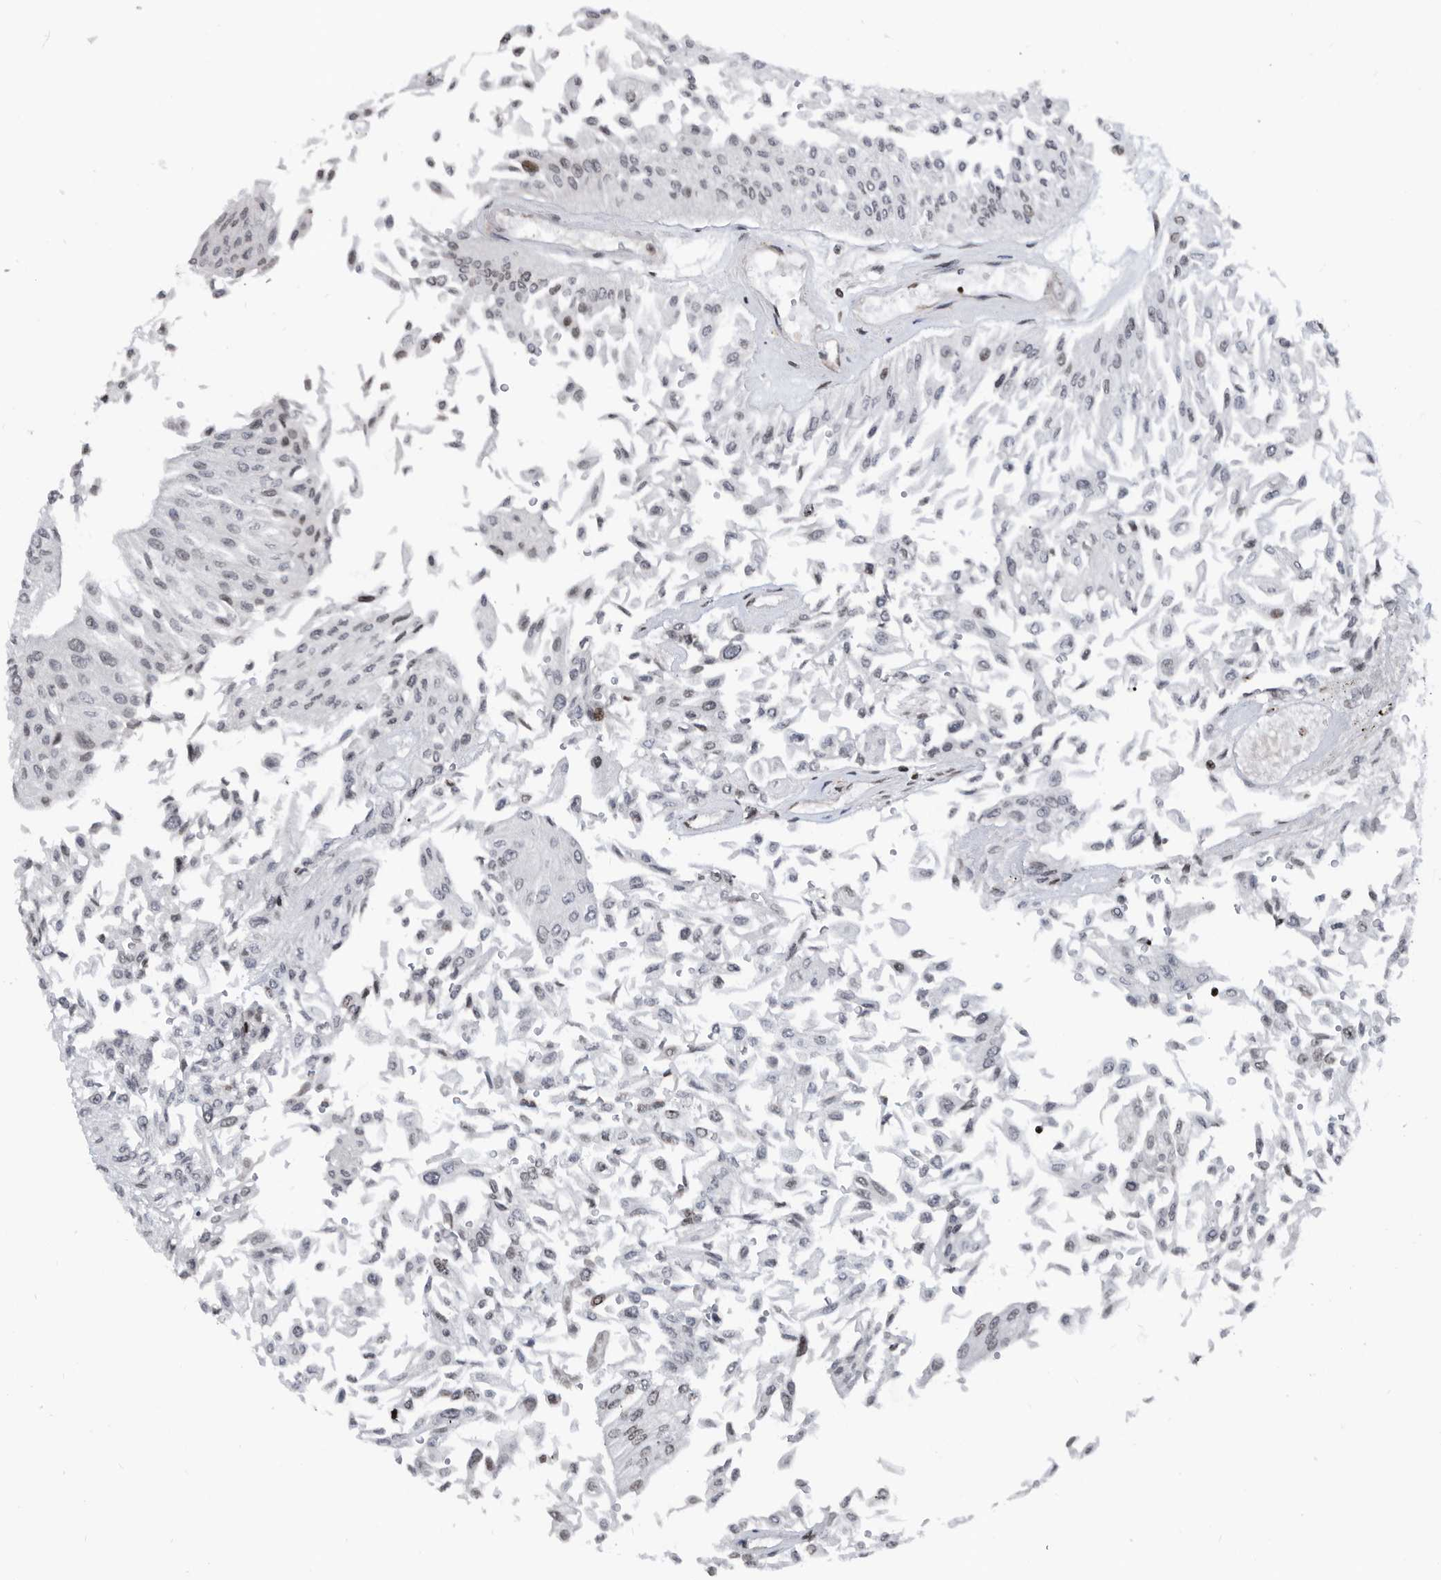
{"staining": {"intensity": "negative", "quantity": "none", "location": "none"}, "tissue": "urothelial cancer", "cell_type": "Tumor cells", "image_type": "cancer", "snomed": [{"axis": "morphology", "description": "Urothelial carcinoma, Low grade"}, {"axis": "topography", "description": "Urinary bladder"}], "caption": "Protein analysis of urothelial cancer demonstrates no significant staining in tumor cells.", "gene": "SNRNP48", "patient": {"sex": "male", "age": 67}}